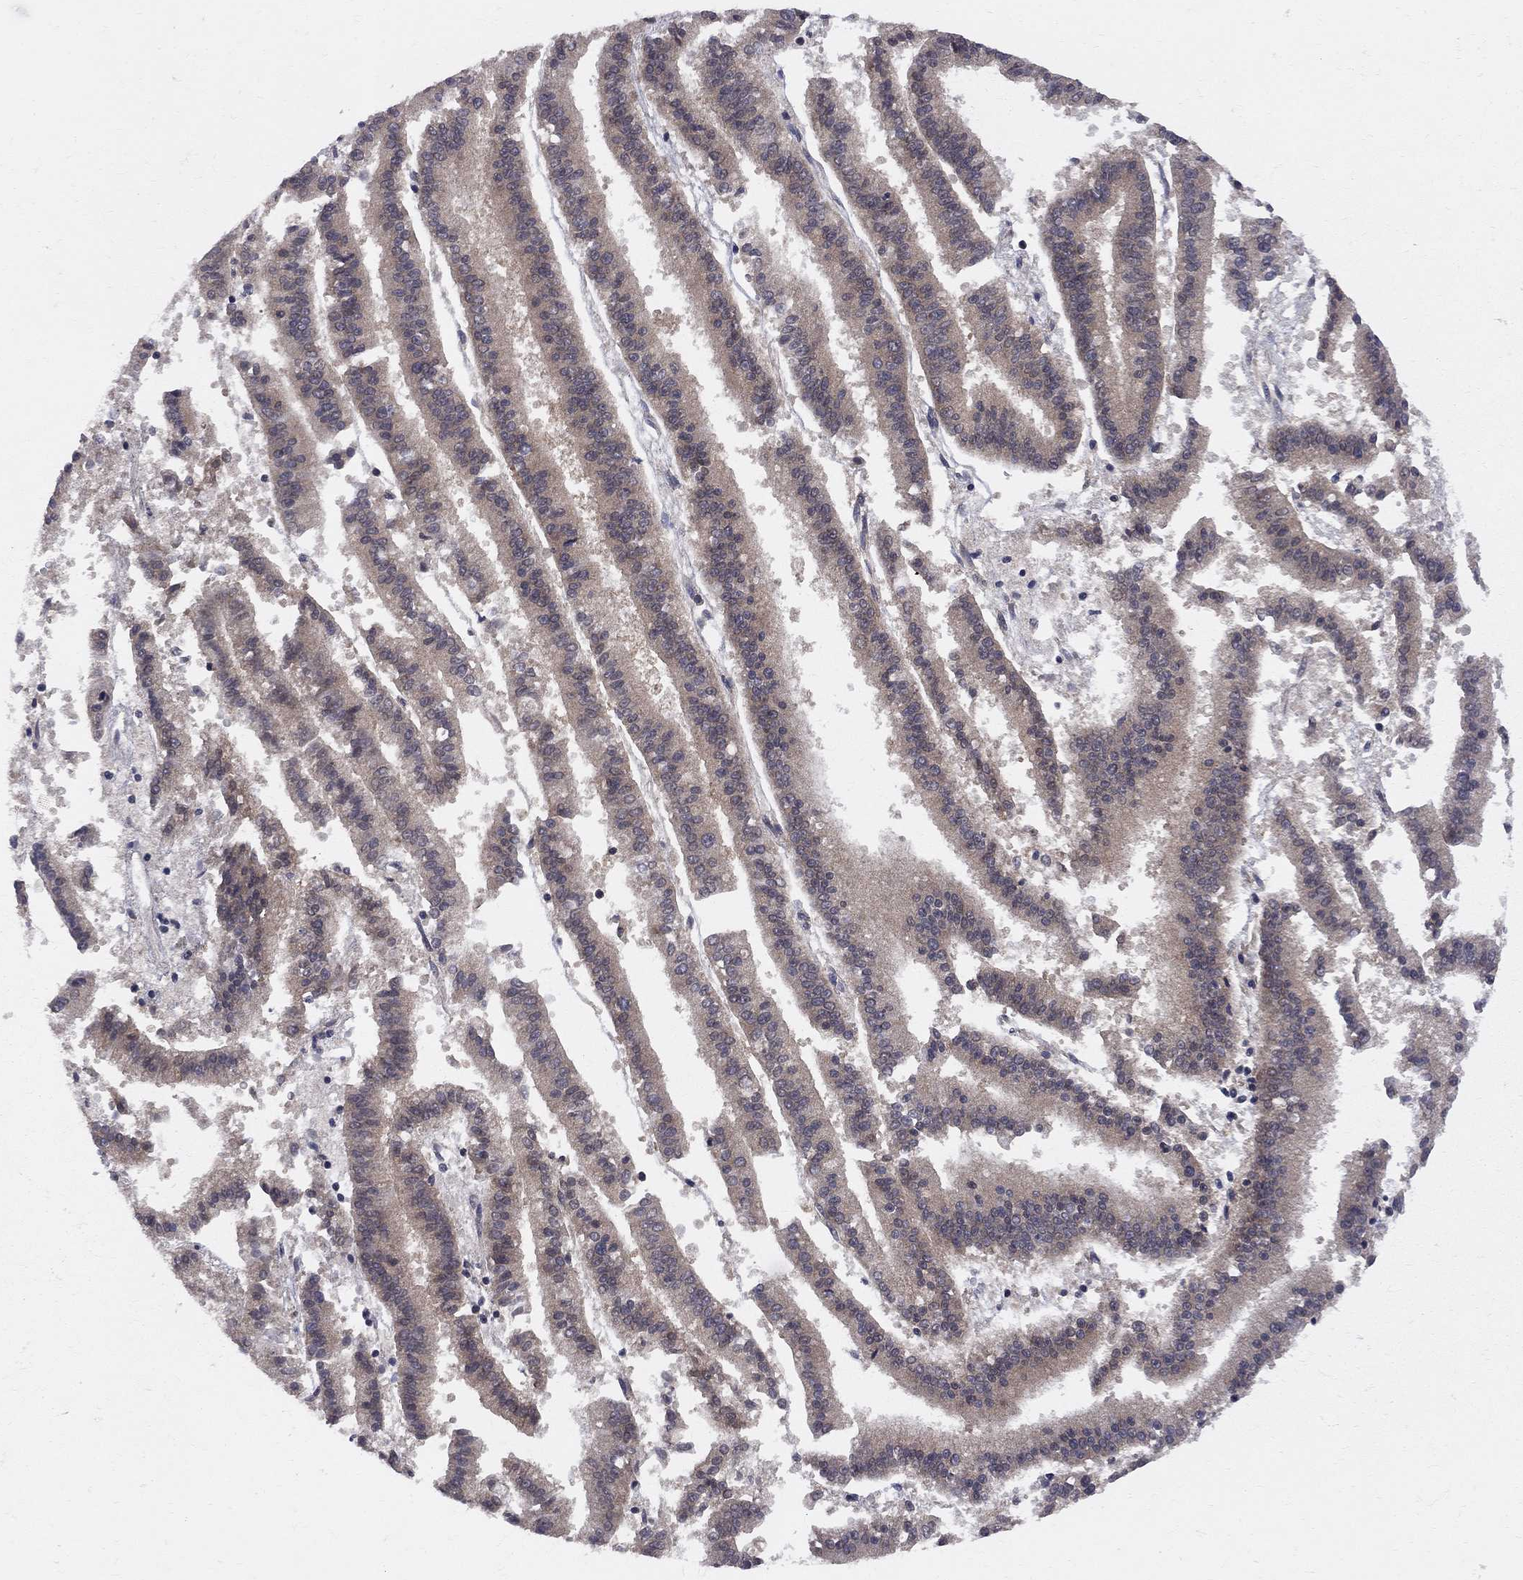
{"staining": {"intensity": "weak", "quantity": ">75%", "location": "cytoplasmic/membranous"}, "tissue": "endometrial cancer", "cell_type": "Tumor cells", "image_type": "cancer", "snomed": [{"axis": "morphology", "description": "Adenocarcinoma, NOS"}, {"axis": "topography", "description": "Endometrium"}], "caption": "Endometrial cancer (adenocarcinoma) tissue demonstrates weak cytoplasmic/membranous staining in about >75% of tumor cells", "gene": "CNOT11", "patient": {"sex": "female", "age": 66}}